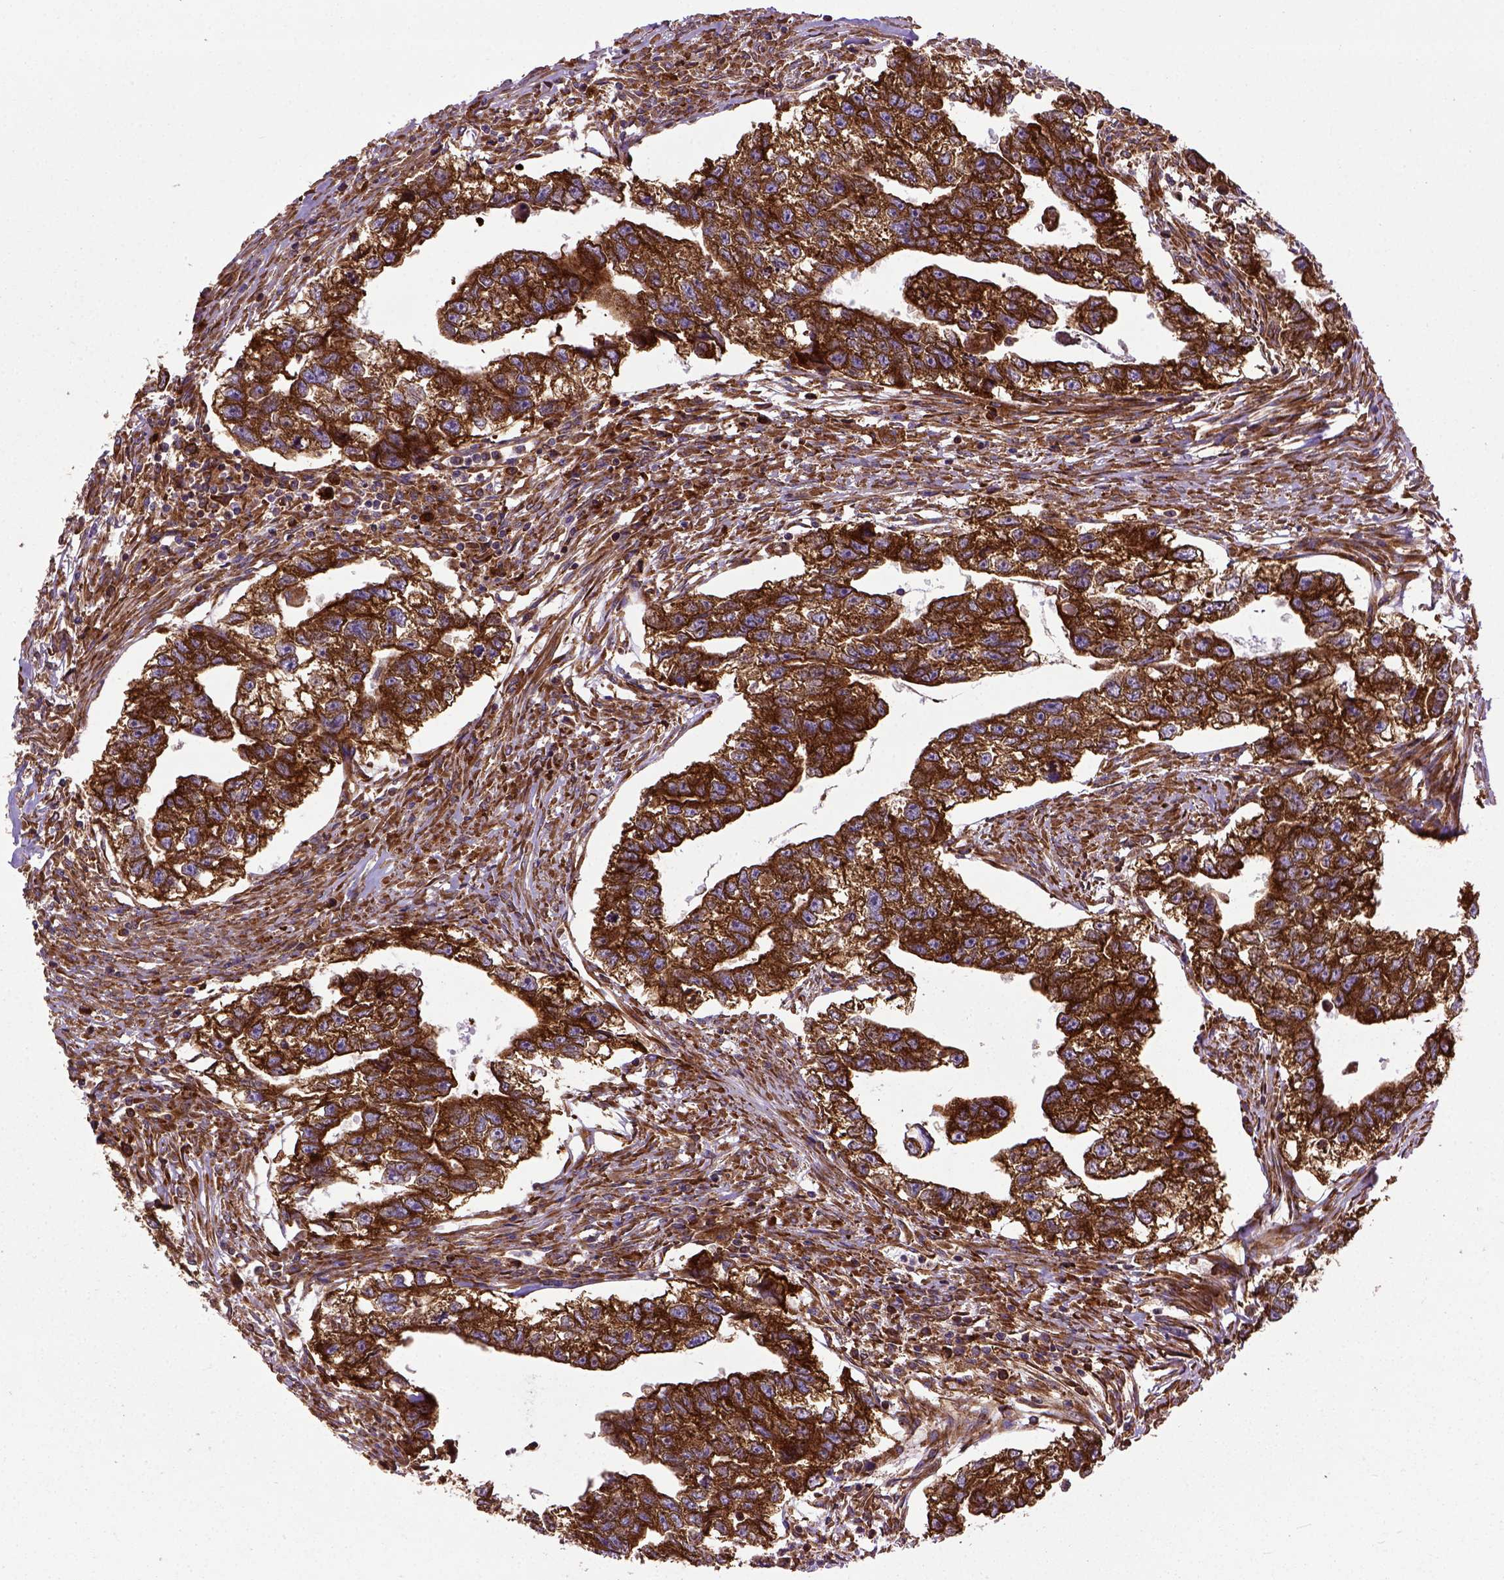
{"staining": {"intensity": "strong", "quantity": ">75%", "location": "cytoplasmic/membranous"}, "tissue": "testis cancer", "cell_type": "Tumor cells", "image_type": "cancer", "snomed": [{"axis": "morphology", "description": "Carcinoma, Embryonal, NOS"}, {"axis": "morphology", "description": "Teratoma, malignant, NOS"}, {"axis": "topography", "description": "Testis"}], "caption": "A high-resolution histopathology image shows IHC staining of malignant teratoma (testis), which exhibits strong cytoplasmic/membranous positivity in about >75% of tumor cells.", "gene": "CAPRIN1", "patient": {"sex": "male", "age": 44}}